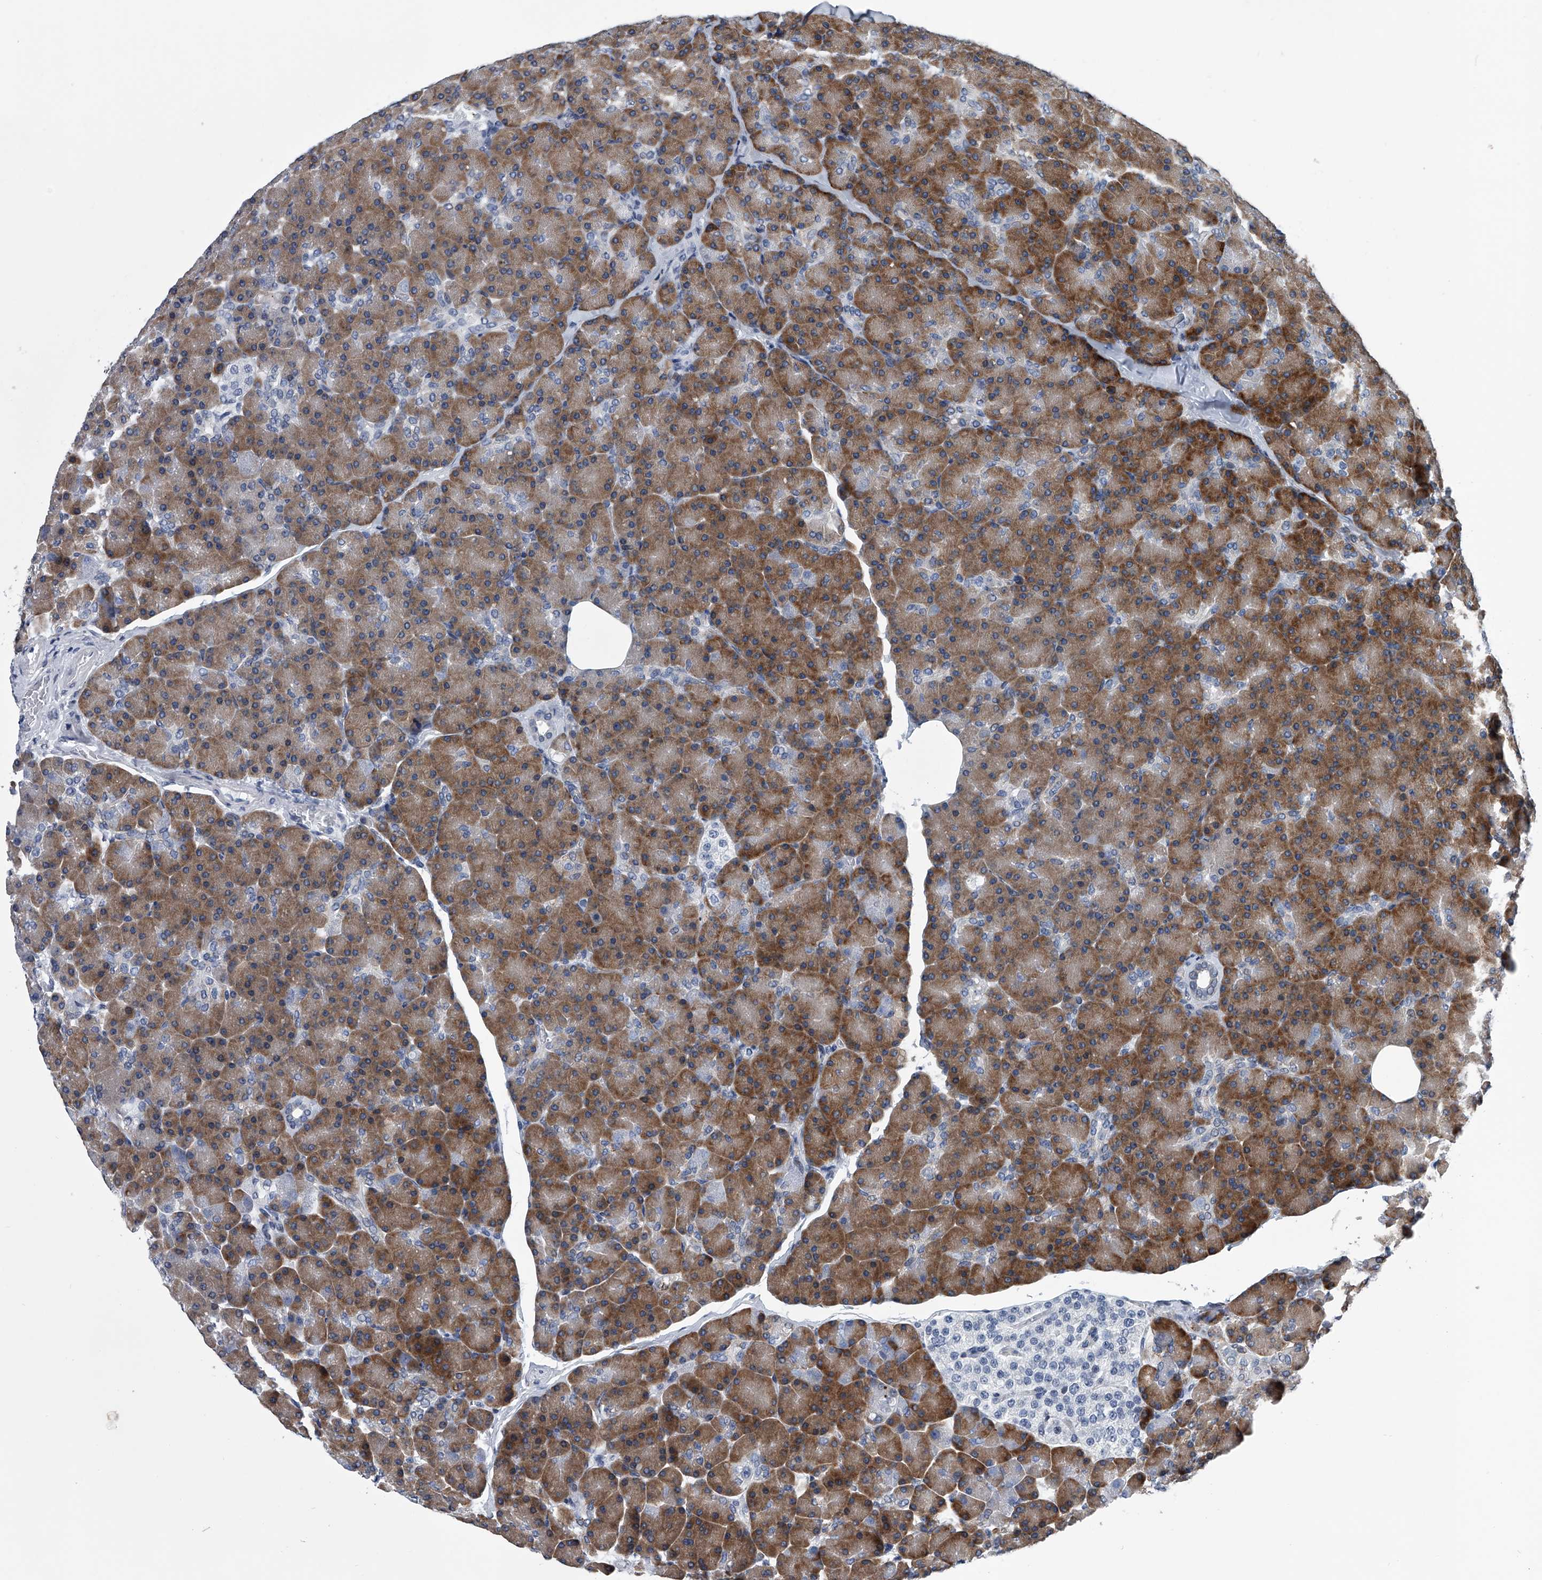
{"staining": {"intensity": "strong", "quantity": ">75%", "location": "cytoplasmic/membranous"}, "tissue": "pancreas", "cell_type": "Exocrine glandular cells", "image_type": "normal", "snomed": [{"axis": "morphology", "description": "Normal tissue, NOS"}, {"axis": "topography", "description": "Pancreas"}], "caption": "Pancreas stained with a brown dye exhibits strong cytoplasmic/membranous positive staining in approximately >75% of exocrine glandular cells.", "gene": "PPP2R5D", "patient": {"sex": "female", "age": 43}}